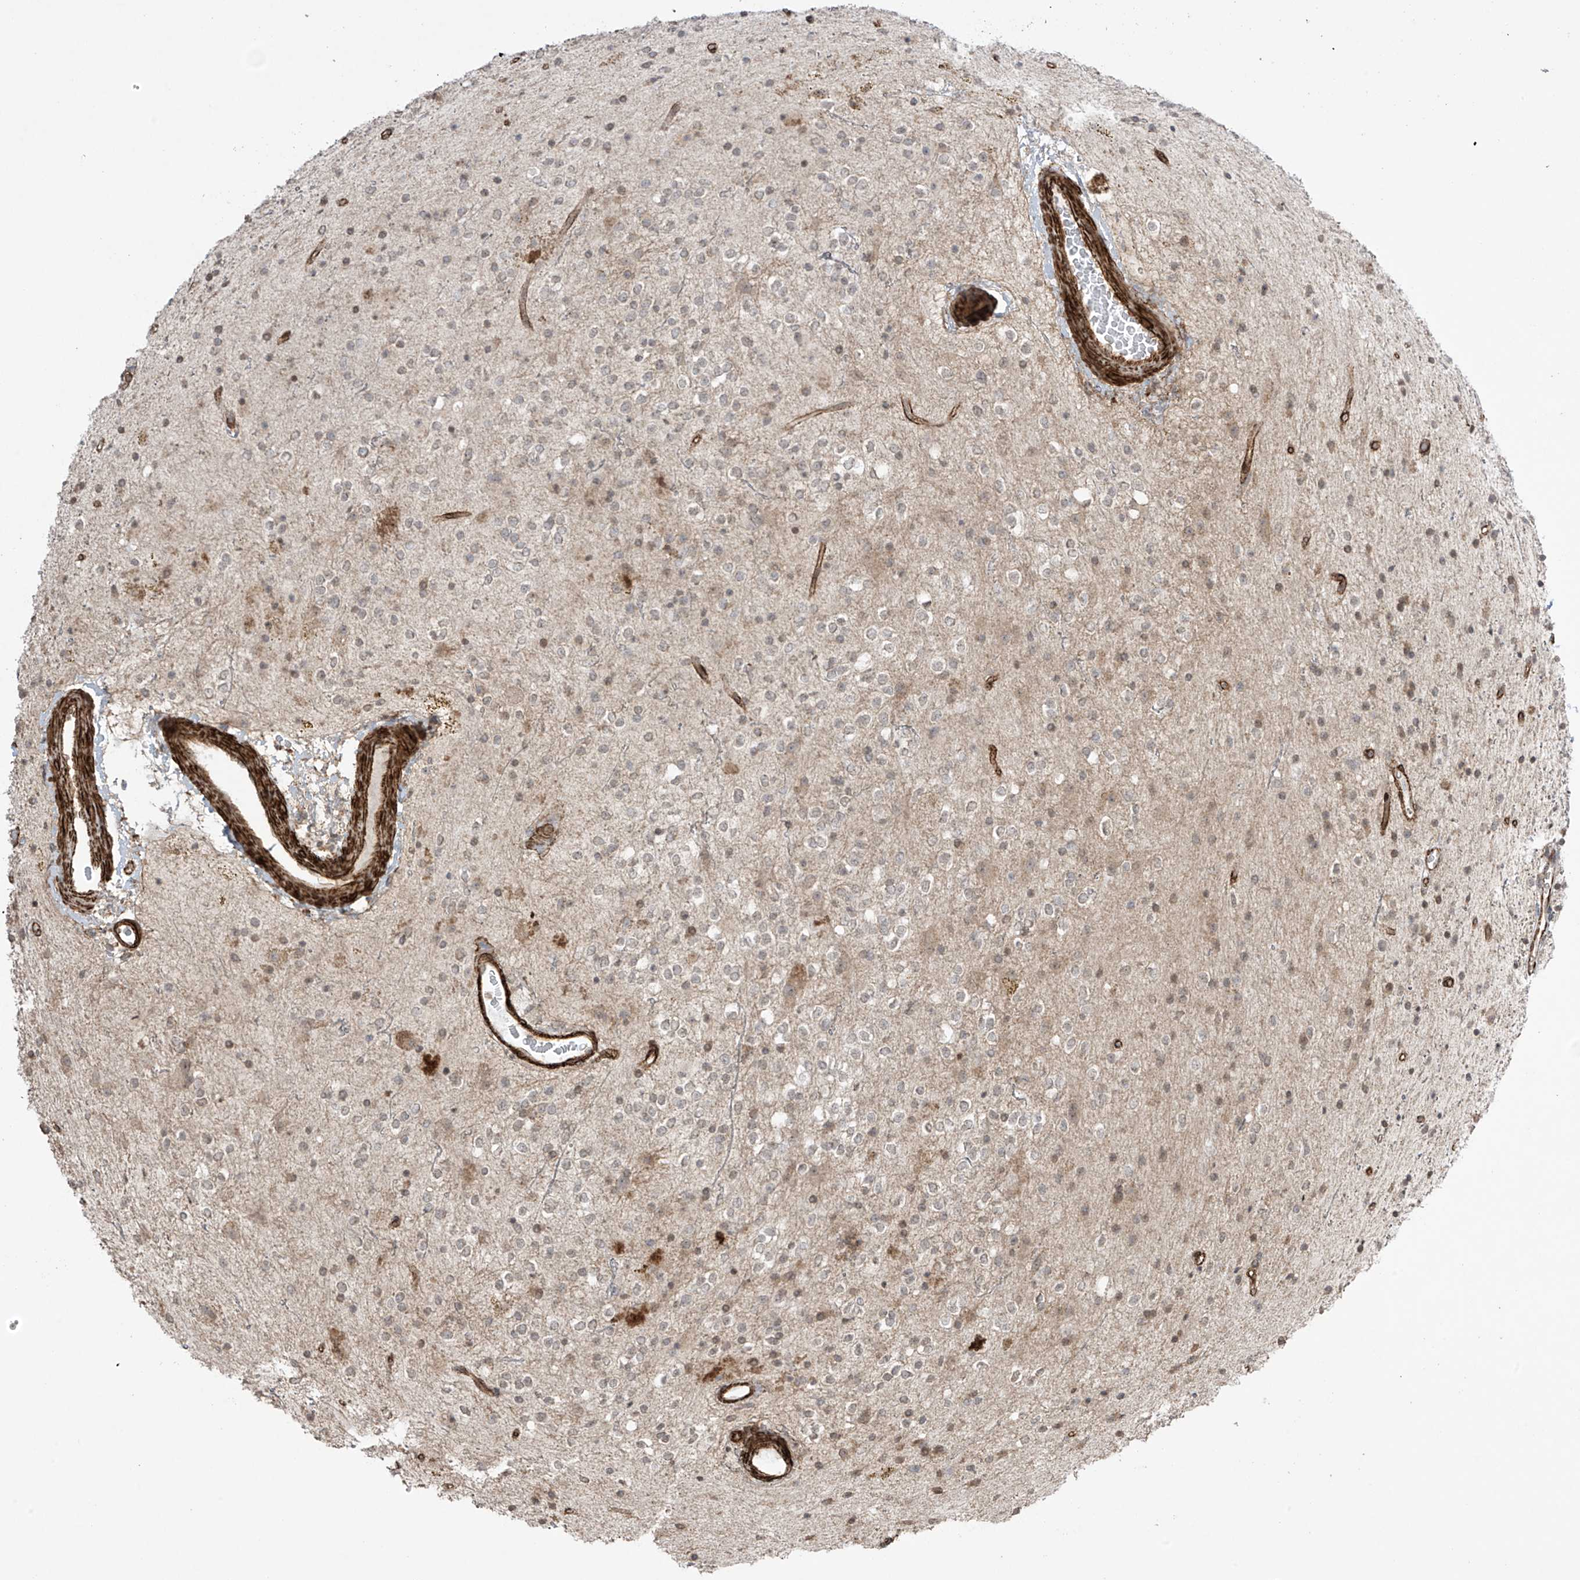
{"staining": {"intensity": "weak", "quantity": "<25%", "location": "nuclear"}, "tissue": "glioma", "cell_type": "Tumor cells", "image_type": "cancer", "snomed": [{"axis": "morphology", "description": "Glioma, malignant, High grade"}, {"axis": "topography", "description": "Brain"}], "caption": "Micrograph shows no protein positivity in tumor cells of glioma tissue. (DAB (3,3'-diaminobenzidine) immunohistochemistry, high magnification).", "gene": "TTLL5", "patient": {"sex": "male", "age": 34}}